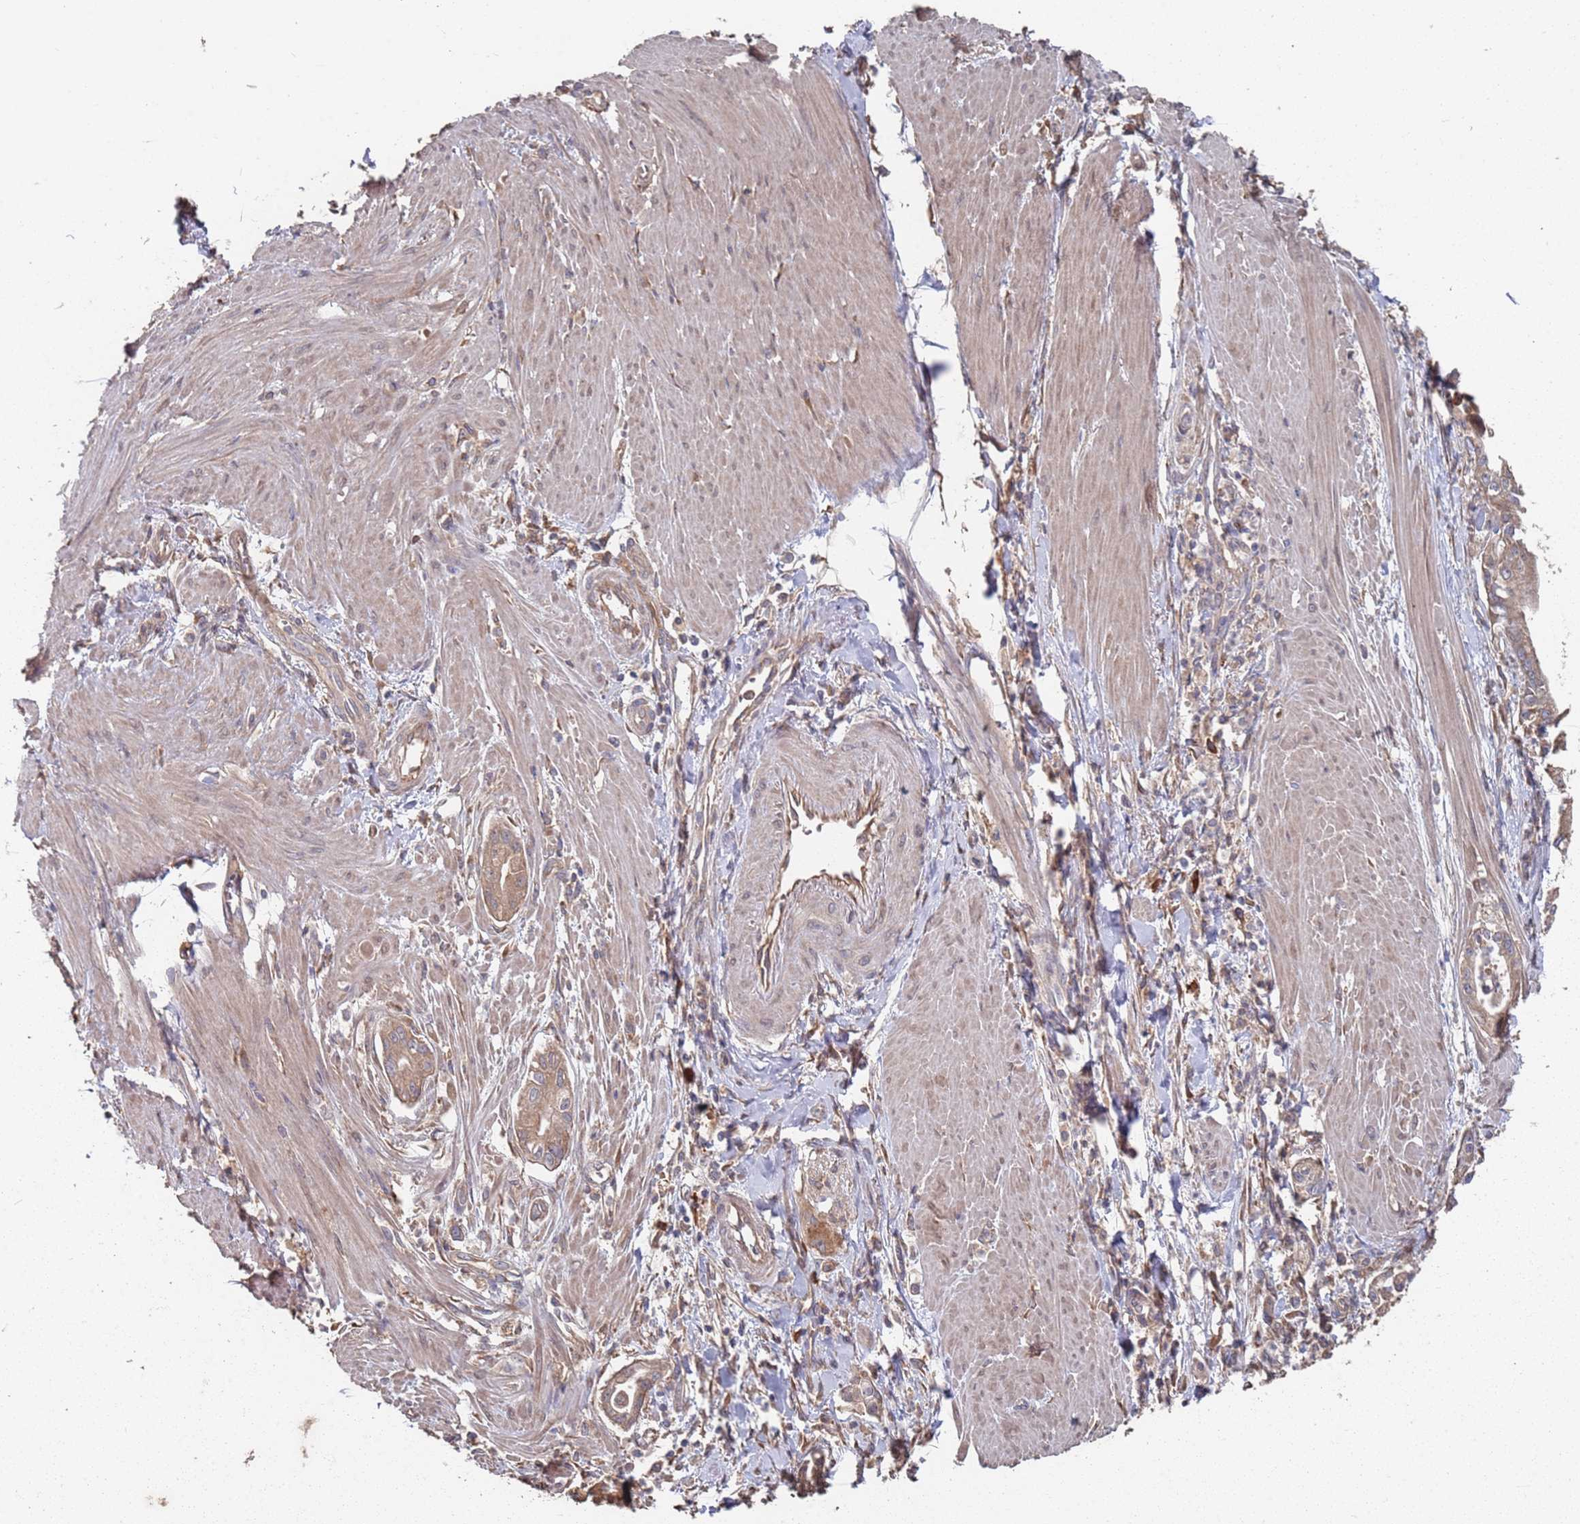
{"staining": {"intensity": "moderate", "quantity": "25%-75%", "location": "cytoplasmic/membranous"}, "tissue": "pancreatic cancer", "cell_type": "Tumor cells", "image_type": "cancer", "snomed": [{"axis": "morphology", "description": "Adenocarcinoma, NOS"}, {"axis": "topography", "description": "Pancreas"}], "caption": "There is medium levels of moderate cytoplasmic/membranous expression in tumor cells of pancreatic cancer (adenocarcinoma), as demonstrated by immunohistochemical staining (brown color).", "gene": "ATG5", "patient": {"sex": "male", "age": 78}}